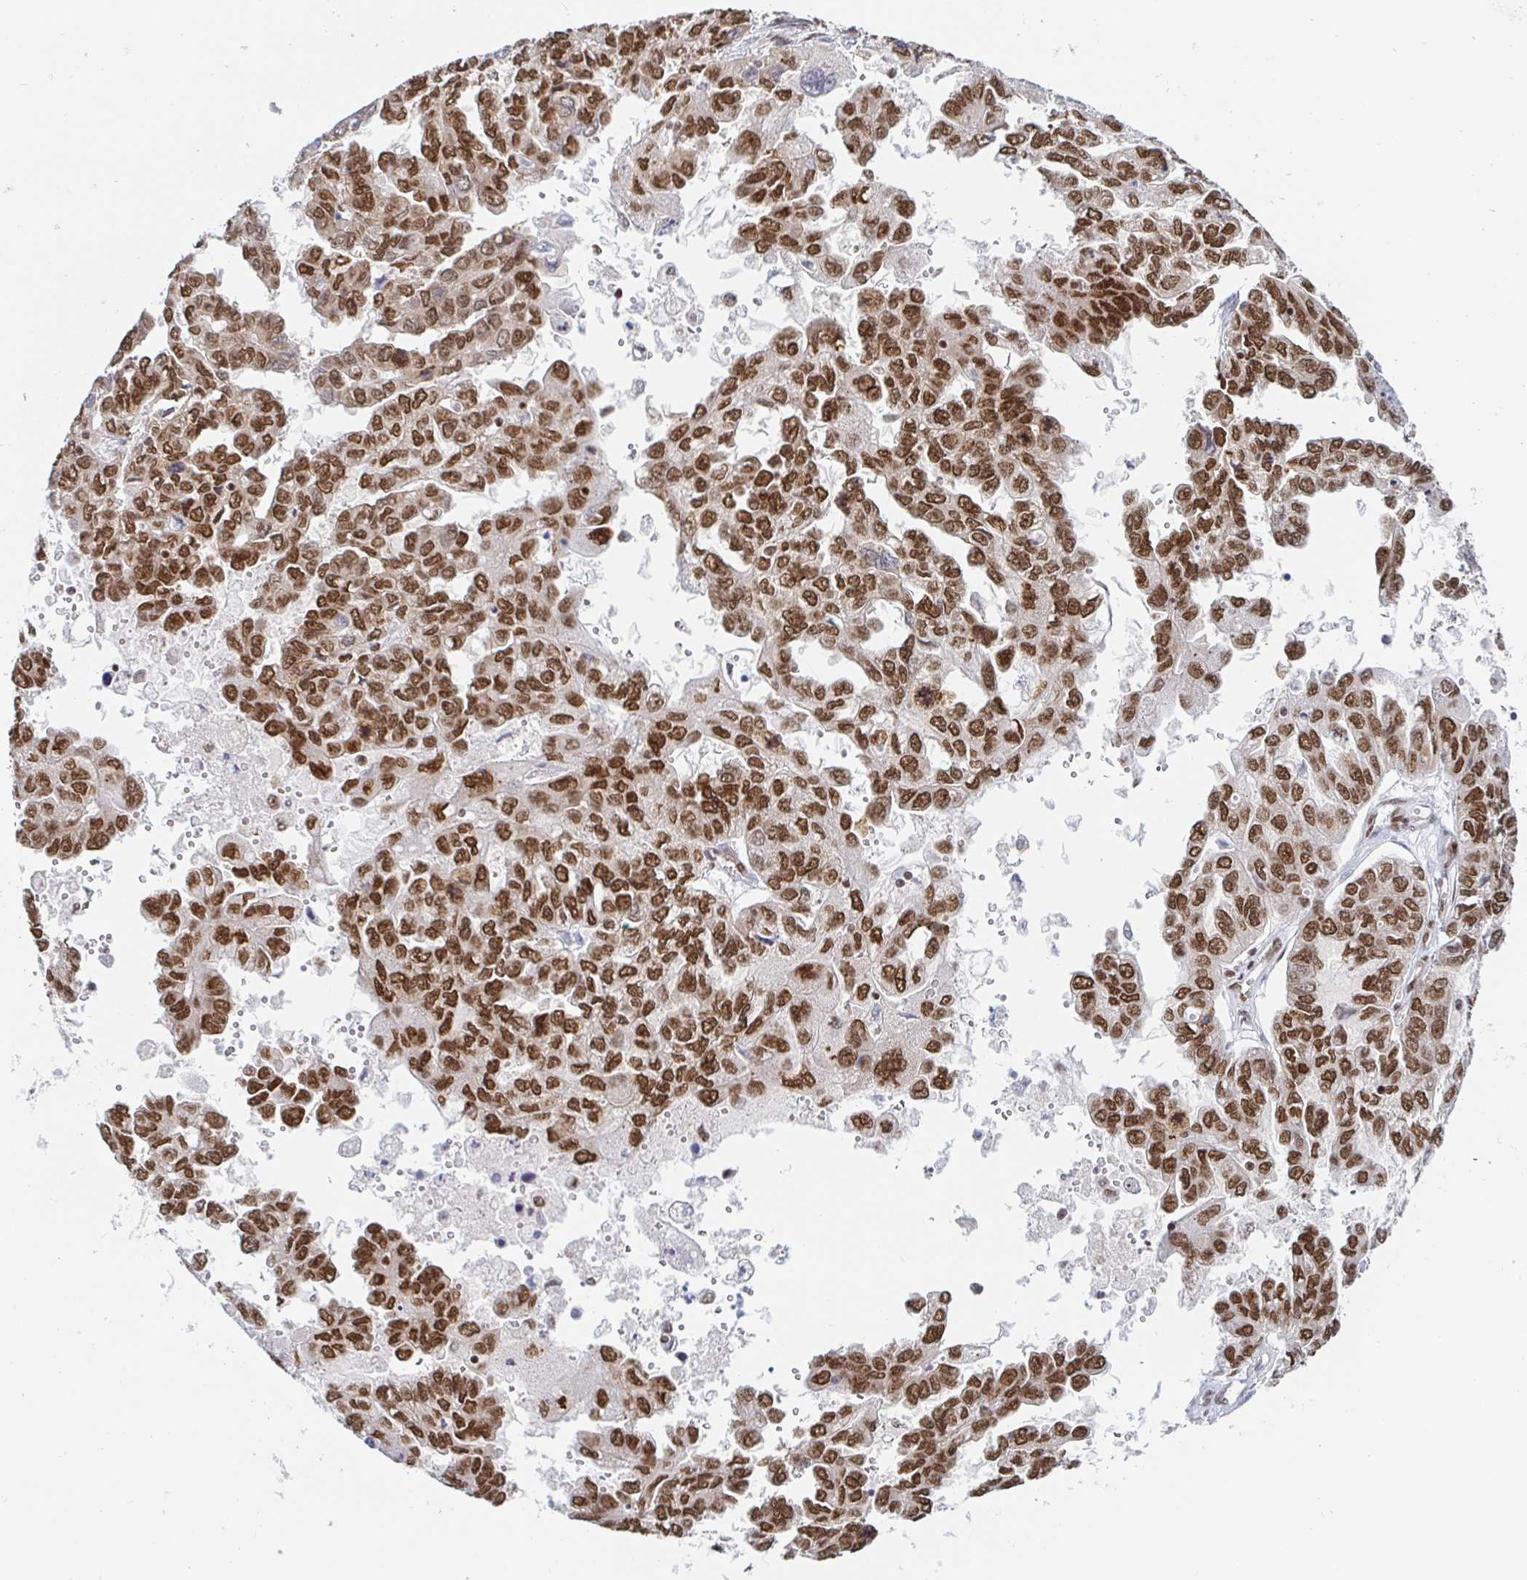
{"staining": {"intensity": "strong", "quantity": ">75%", "location": "nuclear"}, "tissue": "ovarian cancer", "cell_type": "Tumor cells", "image_type": "cancer", "snomed": [{"axis": "morphology", "description": "Cystadenocarcinoma, serous, NOS"}, {"axis": "topography", "description": "Ovary"}], "caption": "About >75% of tumor cells in ovarian cancer reveal strong nuclear protein staining as visualized by brown immunohistochemical staining.", "gene": "RBMX", "patient": {"sex": "female", "age": 53}}